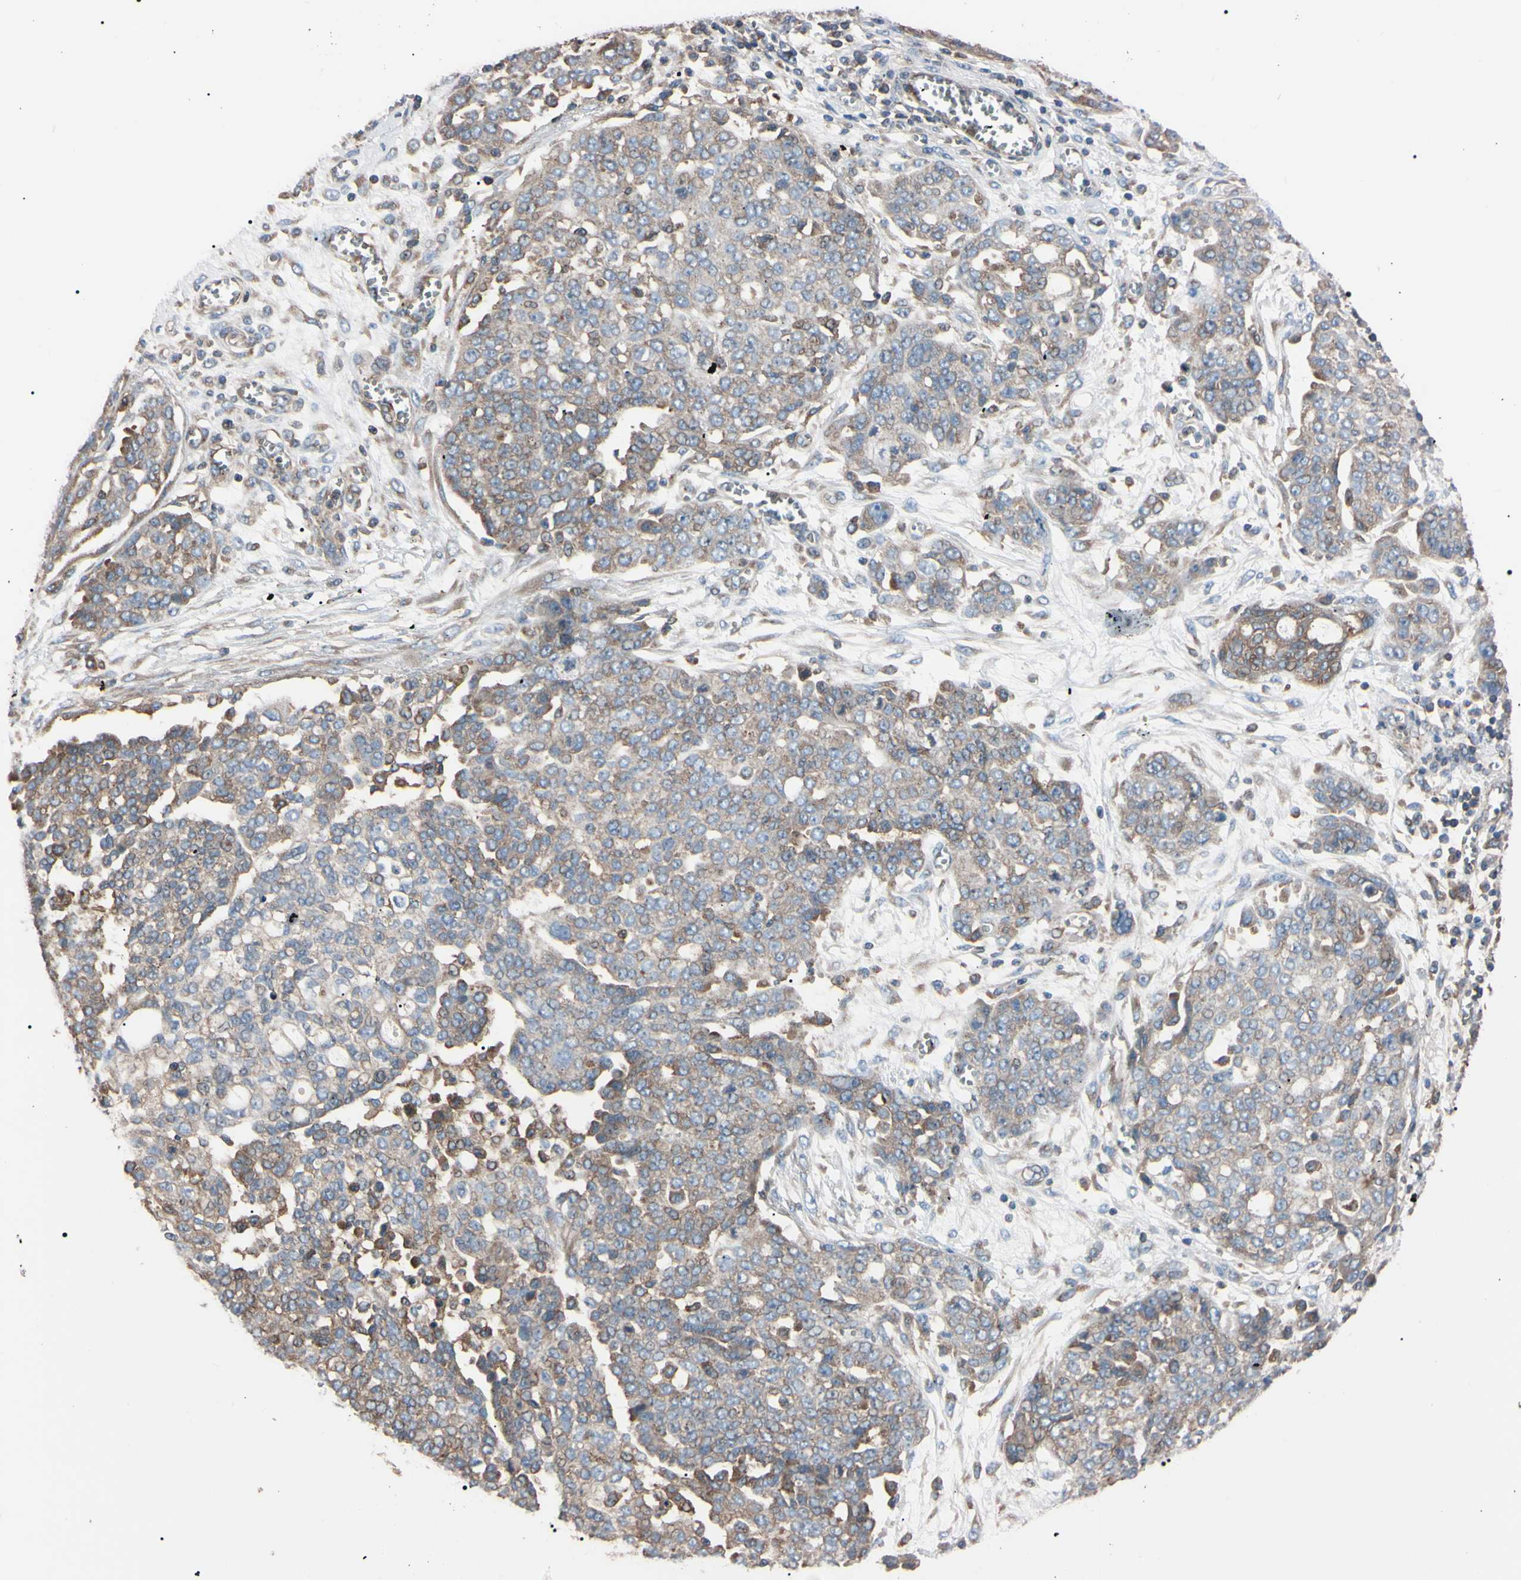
{"staining": {"intensity": "weak", "quantity": ">75%", "location": "cytoplasmic/membranous"}, "tissue": "ovarian cancer", "cell_type": "Tumor cells", "image_type": "cancer", "snomed": [{"axis": "morphology", "description": "Cystadenocarcinoma, serous, NOS"}, {"axis": "topography", "description": "Soft tissue"}, {"axis": "topography", "description": "Ovary"}], "caption": "Ovarian cancer (serous cystadenocarcinoma) was stained to show a protein in brown. There is low levels of weak cytoplasmic/membranous positivity in approximately >75% of tumor cells.", "gene": "PRKACA", "patient": {"sex": "female", "age": 57}}